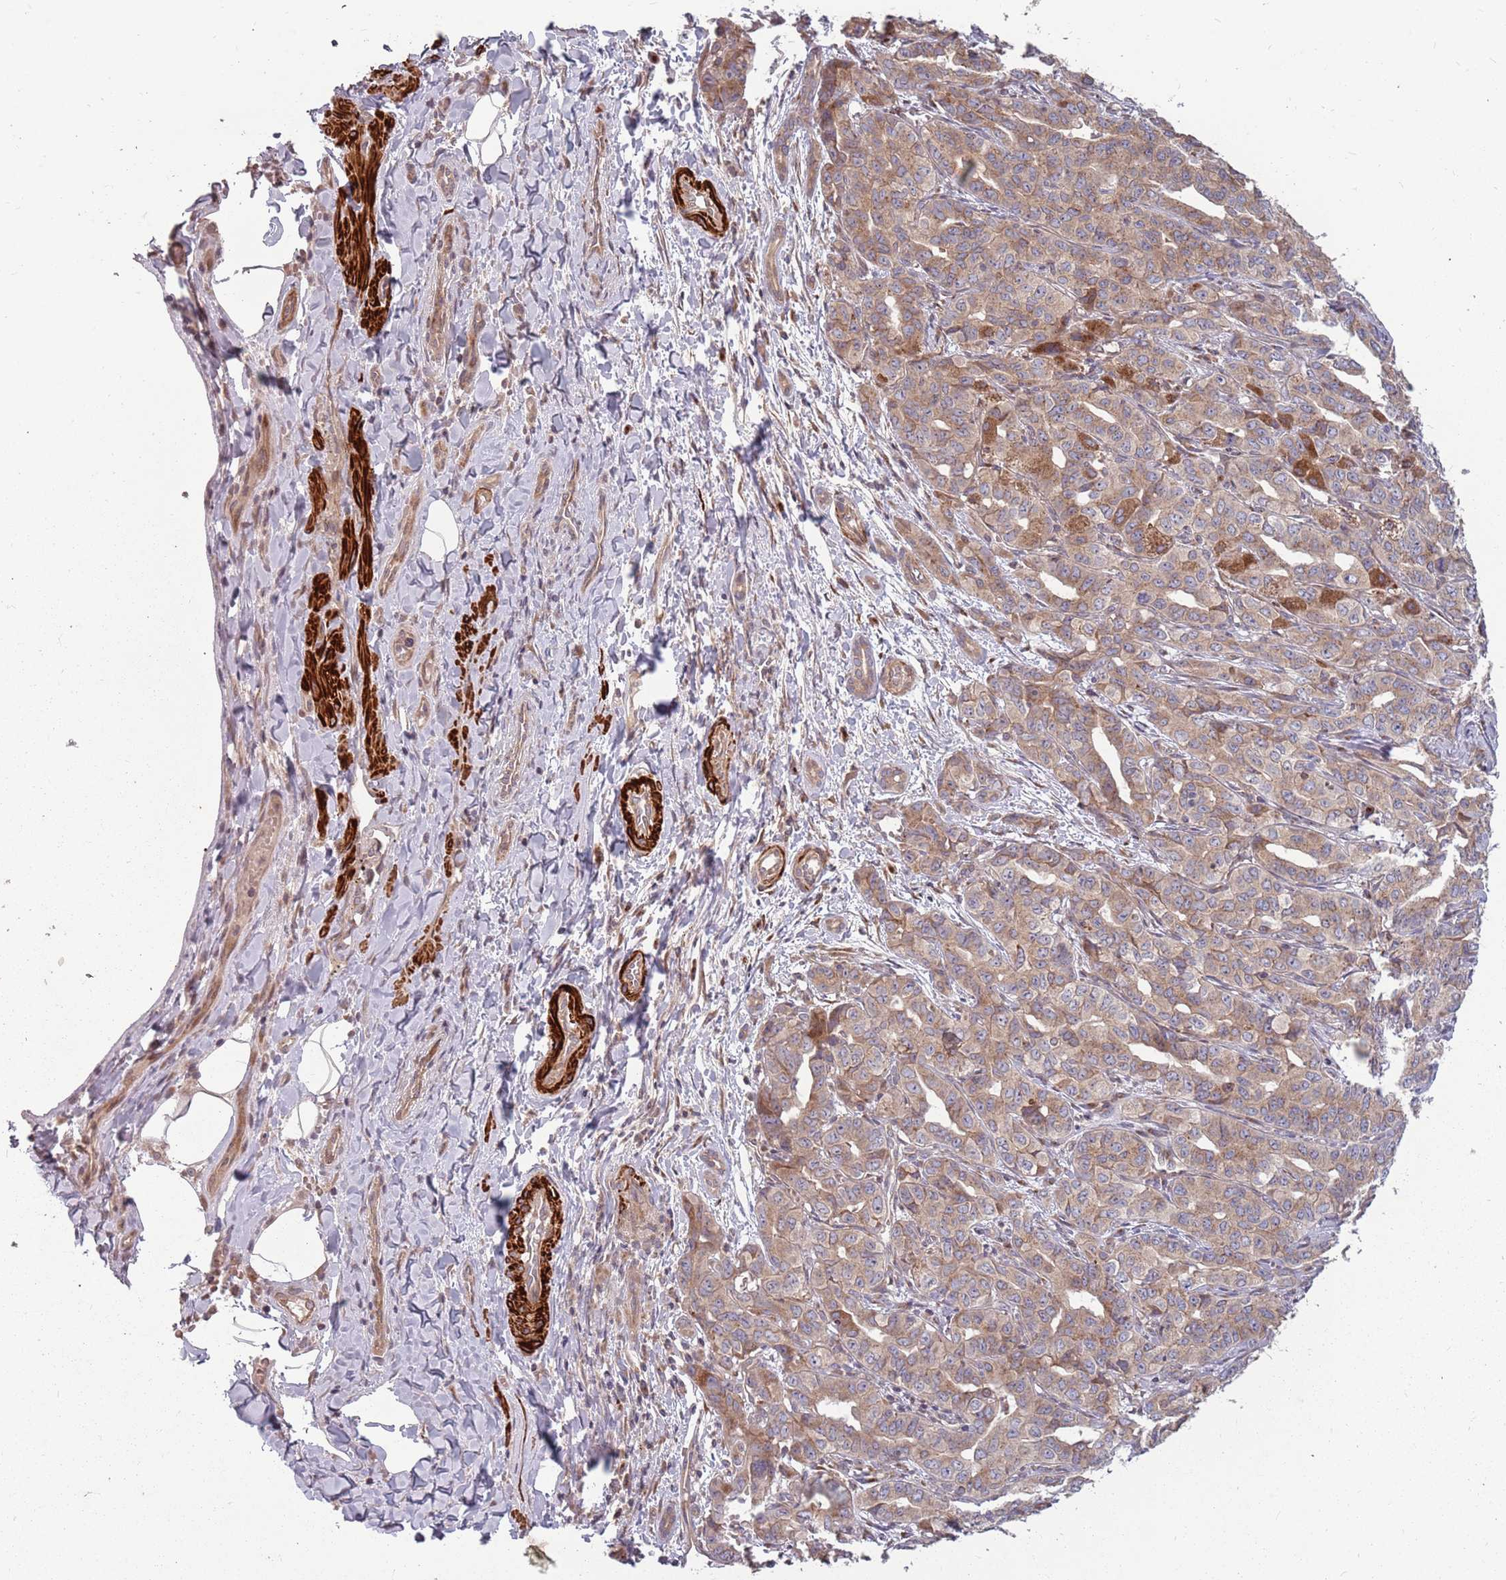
{"staining": {"intensity": "weak", "quantity": ">75%", "location": "cytoplasmic/membranous"}, "tissue": "liver cancer", "cell_type": "Tumor cells", "image_type": "cancer", "snomed": [{"axis": "morphology", "description": "Cholangiocarcinoma"}, {"axis": "topography", "description": "Liver"}], "caption": "Brown immunohistochemical staining in human cholangiocarcinoma (liver) shows weak cytoplasmic/membranous staining in about >75% of tumor cells.", "gene": "PLD6", "patient": {"sex": "male", "age": 59}}